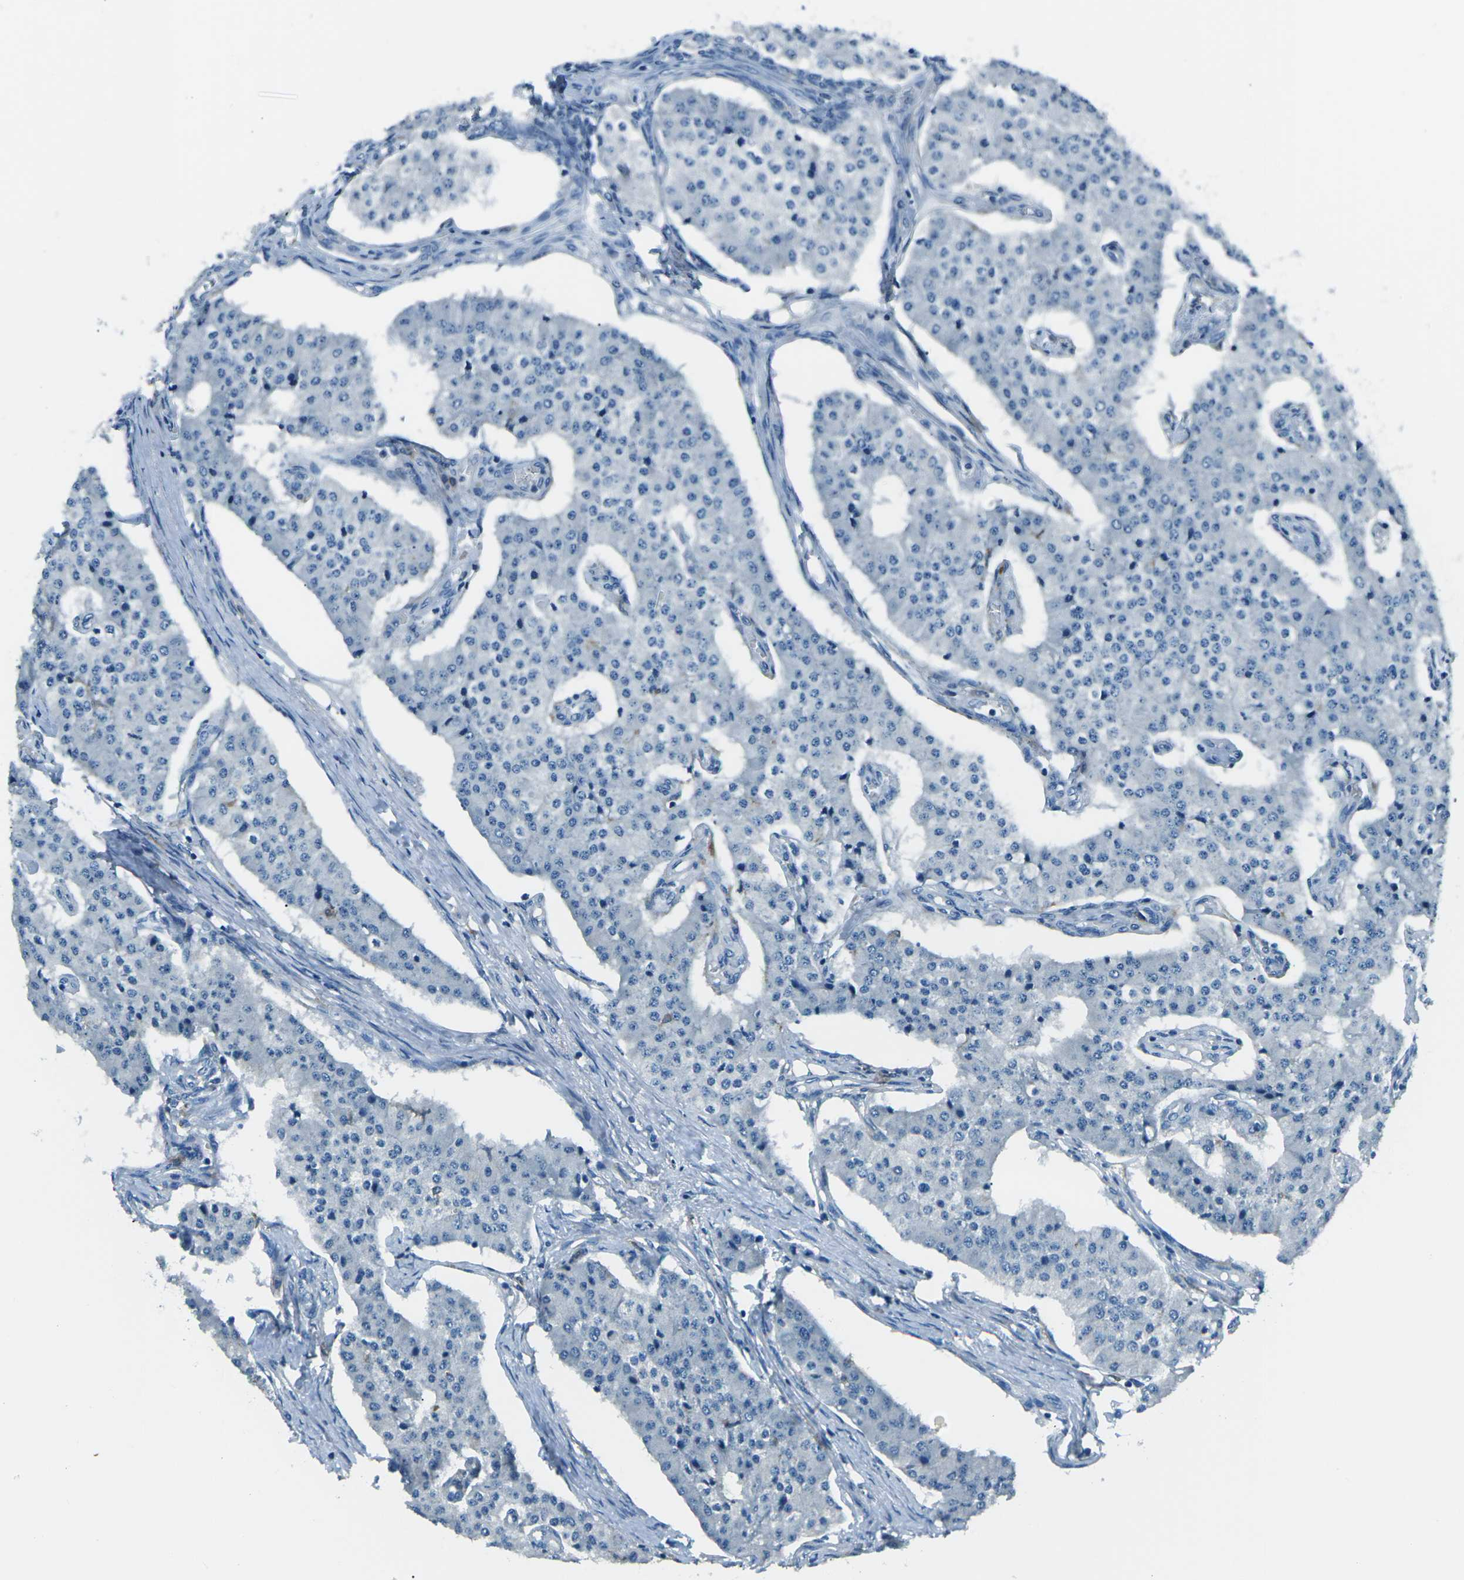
{"staining": {"intensity": "negative", "quantity": "none", "location": "none"}, "tissue": "carcinoid", "cell_type": "Tumor cells", "image_type": "cancer", "snomed": [{"axis": "morphology", "description": "Carcinoid, malignant, NOS"}, {"axis": "topography", "description": "Colon"}], "caption": "Immunohistochemistry photomicrograph of human malignant carcinoid stained for a protein (brown), which exhibits no staining in tumor cells.", "gene": "CD1D", "patient": {"sex": "female", "age": 52}}